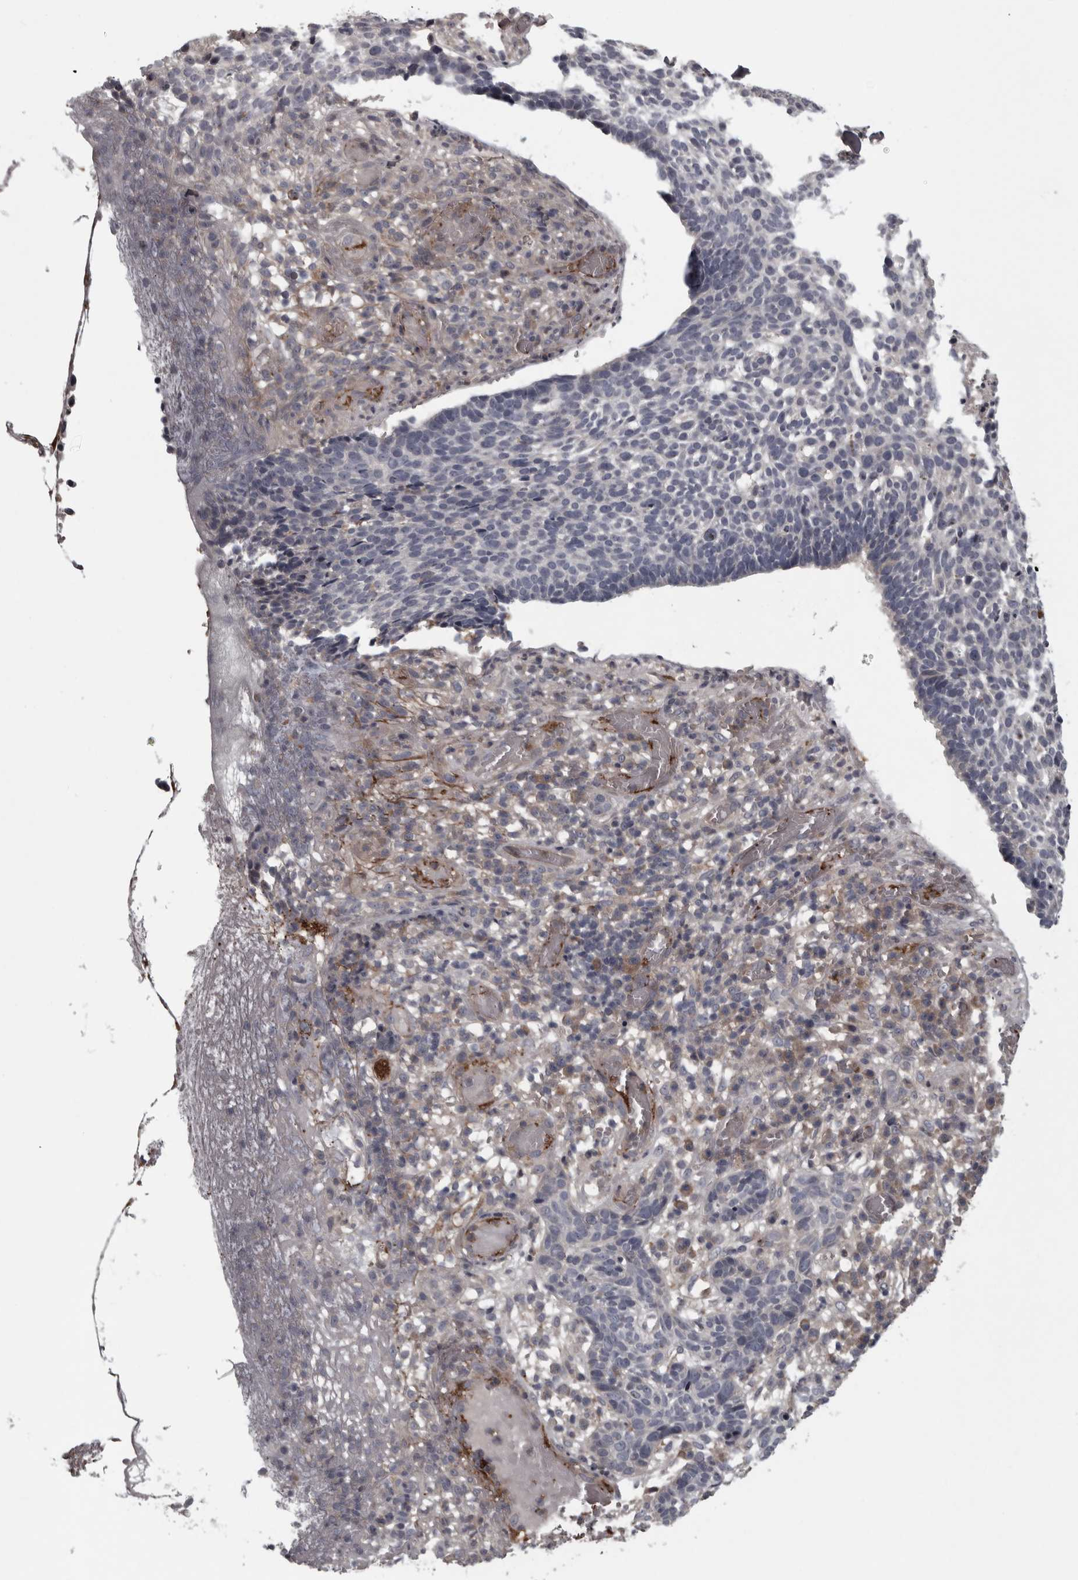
{"staining": {"intensity": "negative", "quantity": "none", "location": "none"}, "tissue": "skin cancer", "cell_type": "Tumor cells", "image_type": "cancer", "snomed": [{"axis": "morphology", "description": "Basal cell carcinoma"}, {"axis": "topography", "description": "Skin"}], "caption": "High power microscopy histopathology image of an immunohistochemistry image of basal cell carcinoma (skin), revealing no significant staining in tumor cells. Nuclei are stained in blue.", "gene": "RSU1", "patient": {"sex": "male", "age": 85}}